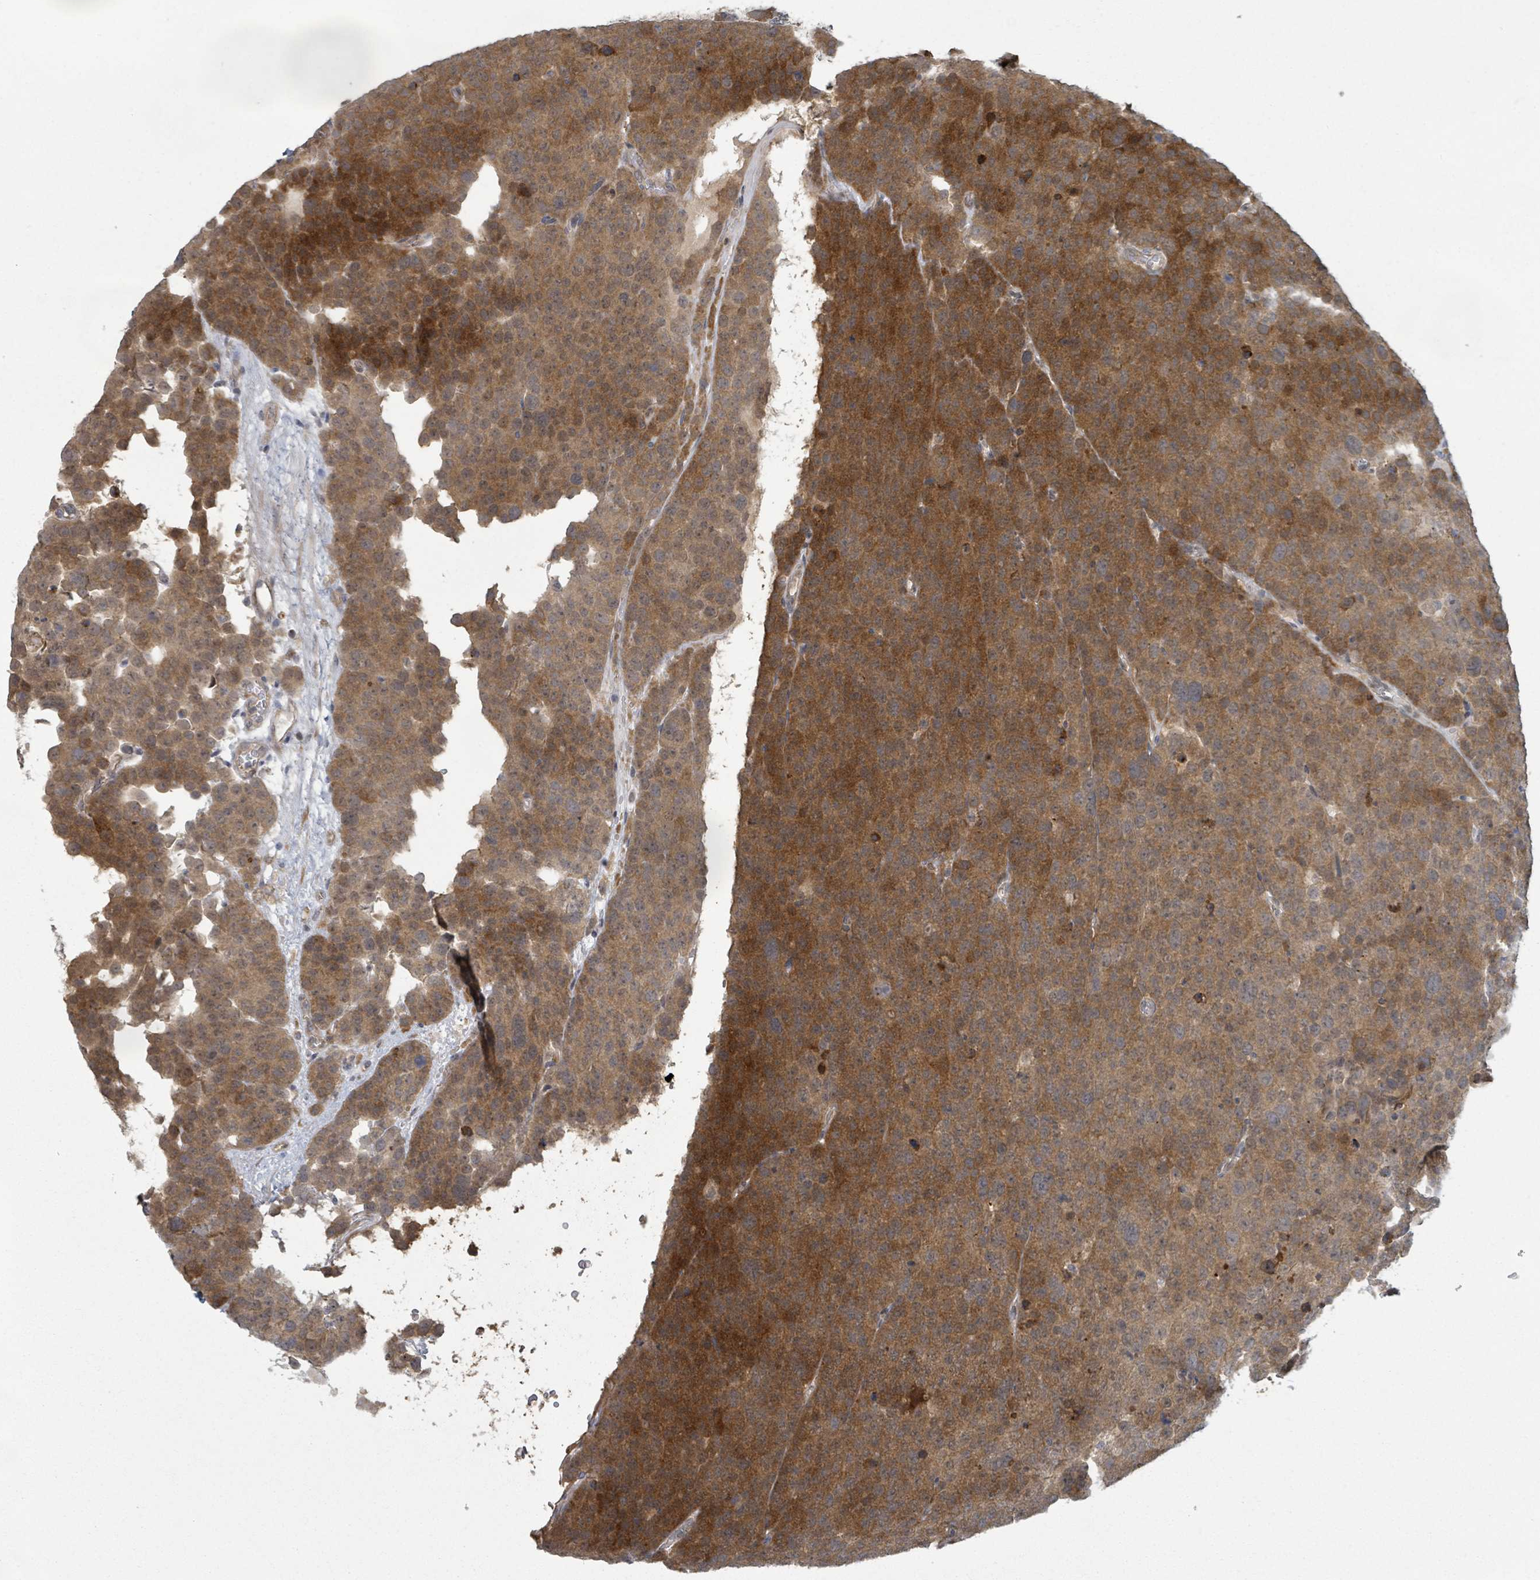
{"staining": {"intensity": "moderate", "quantity": ">75%", "location": "cytoplasmic/membranous"}, "tissue": "testis cancer", "cell_type": "Tumor cells", "image_type": "cancer", "snomed": [{"axis": "morphology", "description": "Seminoma, NOS"}, {"axis": "topography", "description": "Testis"}], "caption": "Immunohistochemistry (IHC) of human testis cancer exhibits medium levels of moderate cytoplasmic/membranous expression in approximately >75% of tumor cells. The staining was performed using DAB (3,3'-diaminobenzidine) to visualize the protein expression in brown, while the nuclei were stained in blue with hematoxylin (Magnification: 20x).", "gene": "SHROOM2", "patient": {"sex": "male", "age": 71}}